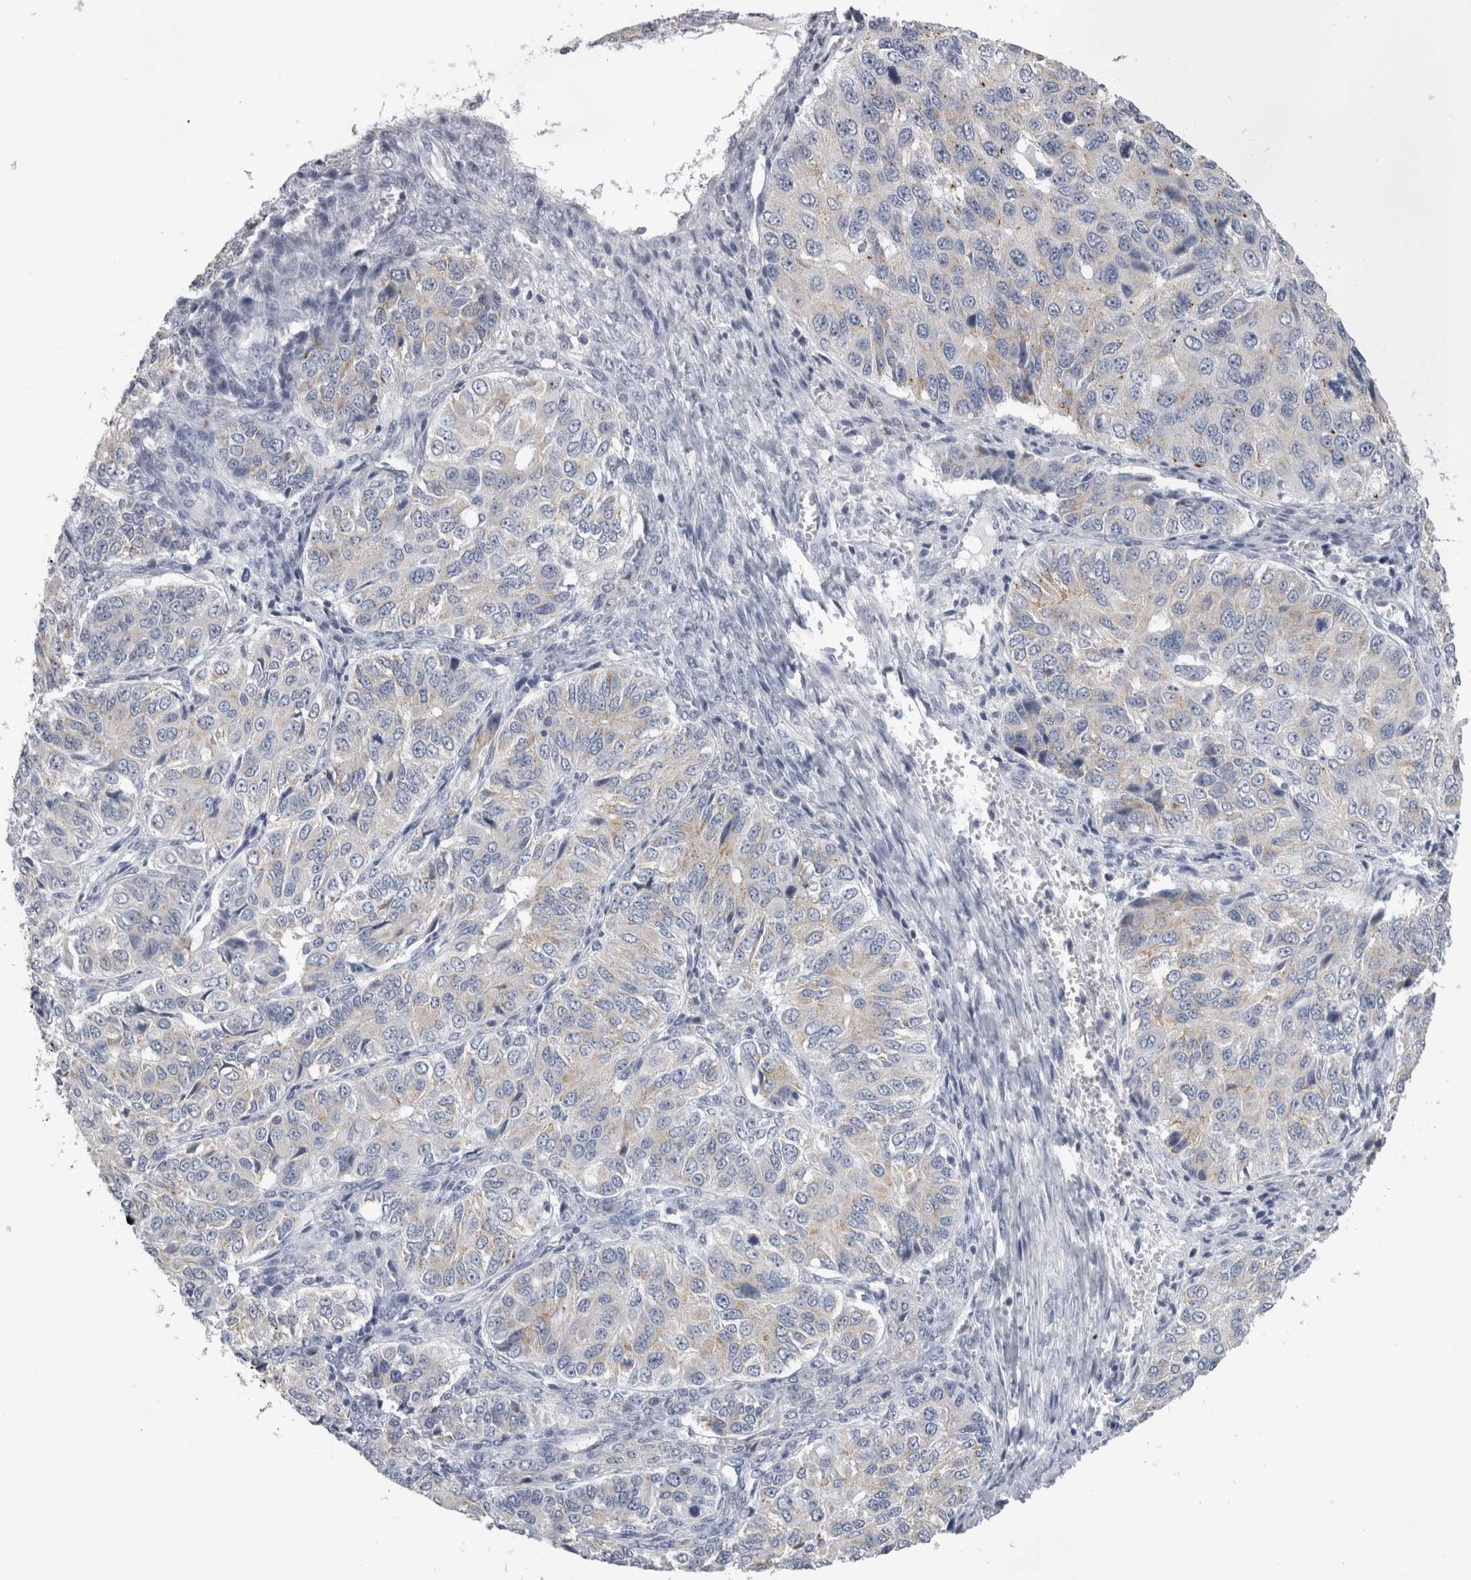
{"staining": {"intensity": "weak", "quantity": "<25%", "location": "cytoplasmic/membranous"}, "tissue": "ovarian cancer", "cell_type": "Tumor cells", "image_type": "cancer", "snomed": [{"axis": "morphology", "description": "Carcinoma, endometroid"}, {"axis": "topography", "description": "Ovary"}], "caption": "An IHC image of ovarian cancer (endometroid carcinoma) is shown. There is no staining in tumor cells of ovarian cancer (endometroid carcinoma). (DAB IHC, high magnification).", "gene": "DHRS4", "patient": {"sex": "female", "age": 51}}